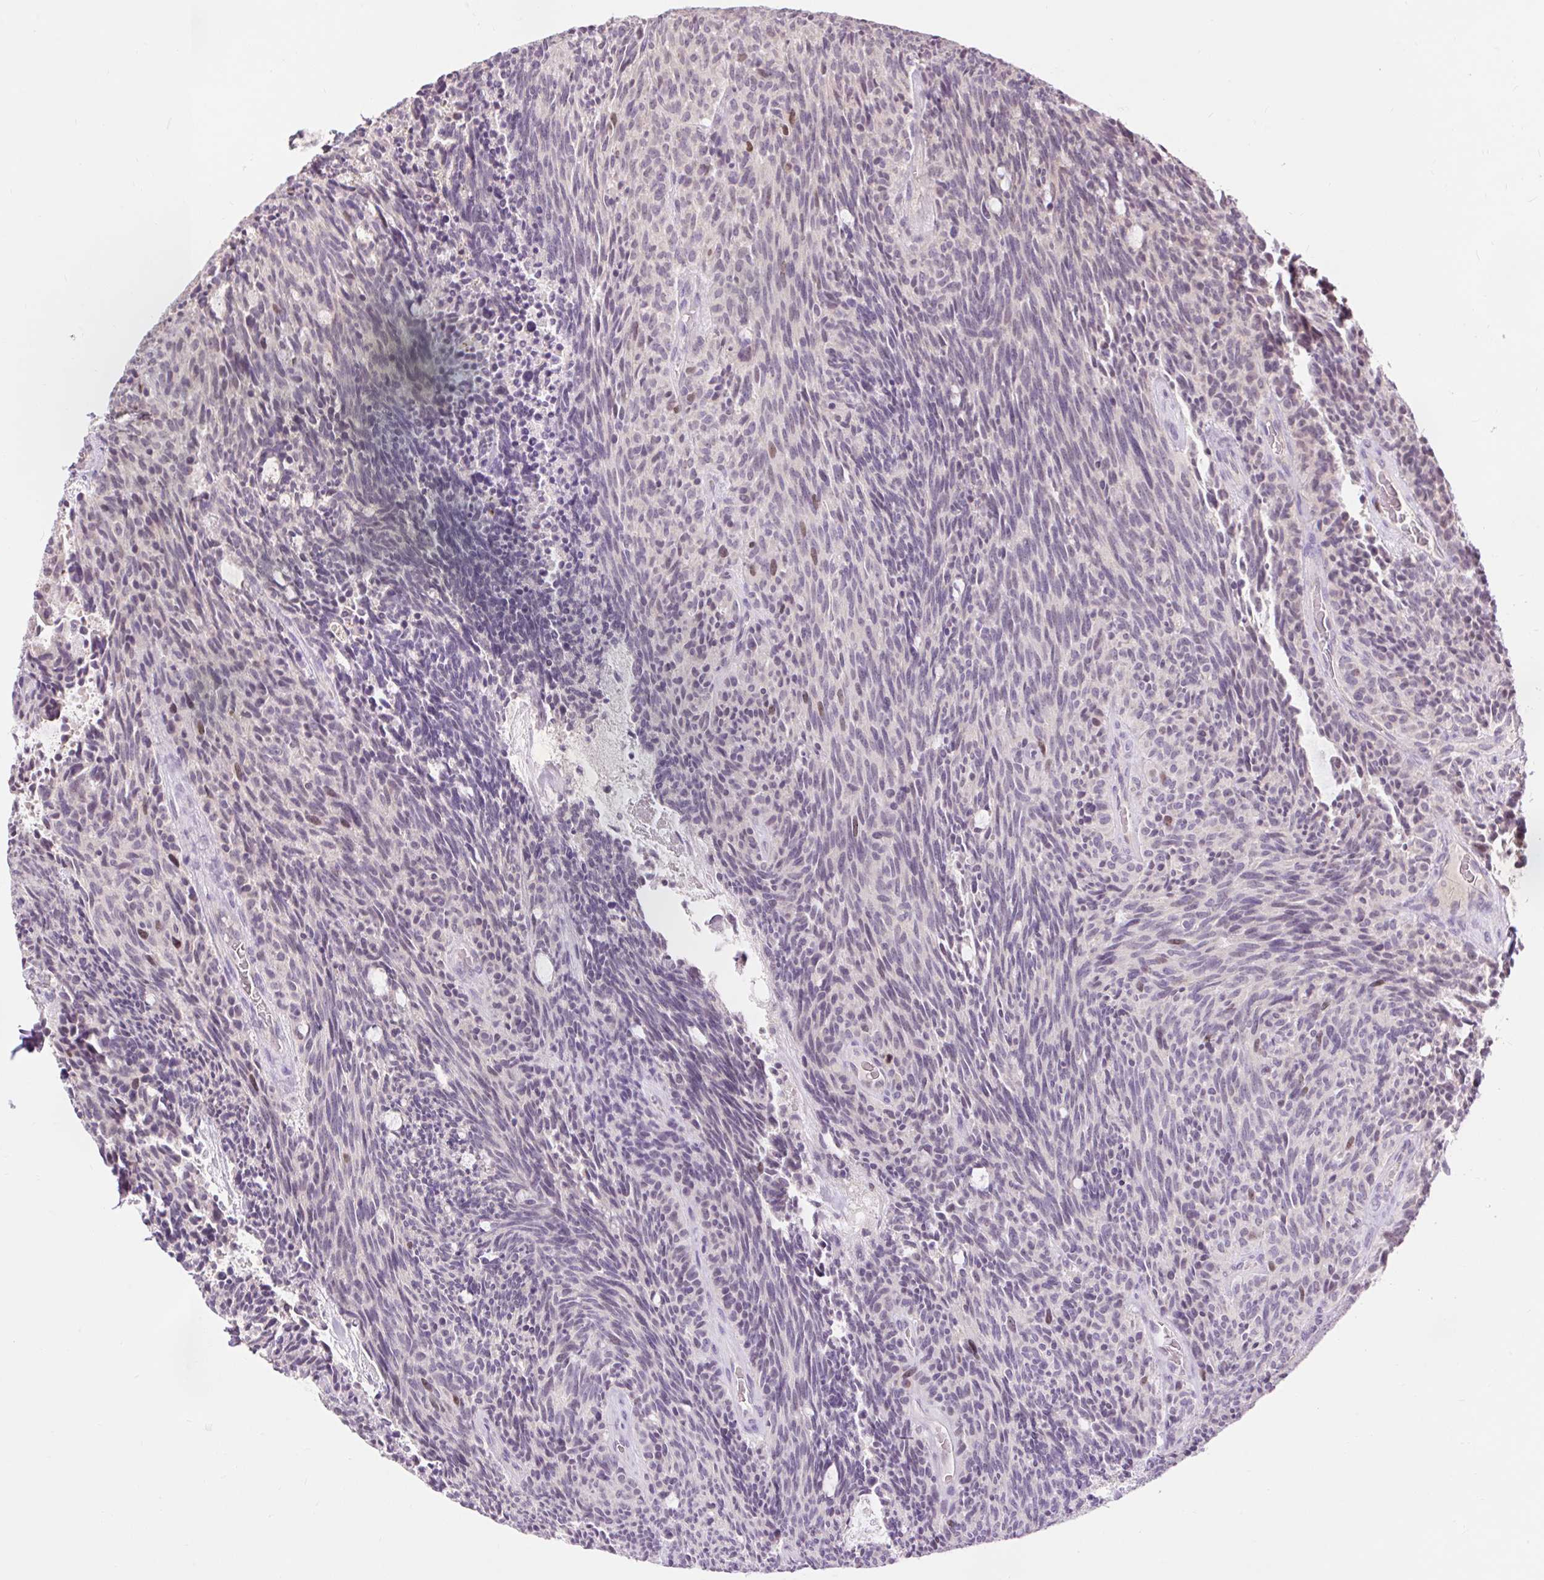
{"staining": {"intensity": "moderate", "quantity": "<25%", "location": "nuclear"}, "tissue": "carcinoid", "cell_type": "Tumor cells", "image_type": "cancer", "snomed": [{"axis": "morphology", "description": "Carcinoid, malignant, NOS"}, {"axis": "topography", "description": "Pancreas"}], "caption": "Carcinoid stained with a protein marker displays moderate staining in tumor cells.", "gene": "RACGAP1", "patient": {"sex": "female", "age": 54}}